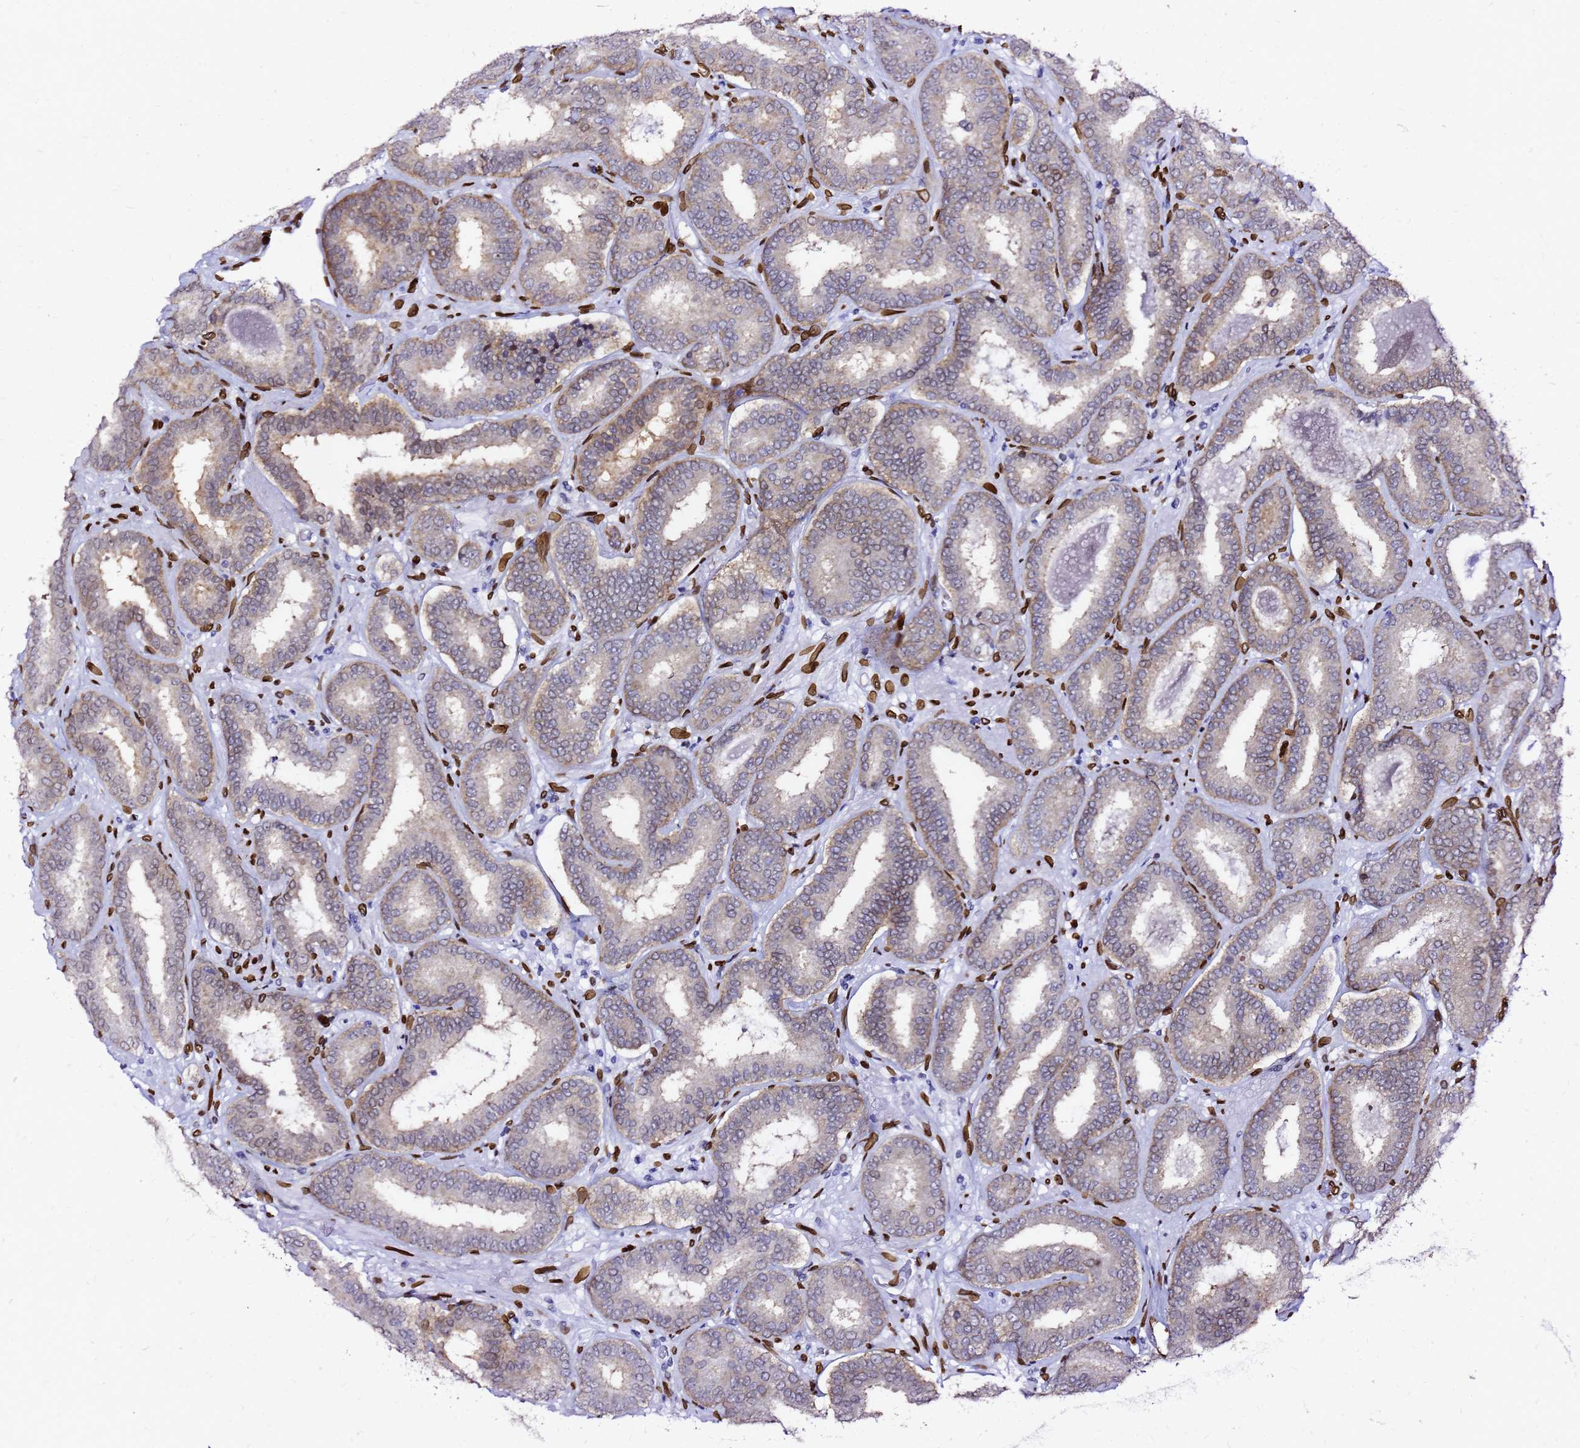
{"staining": {"intensity": "weak", "quantity": "25%-75%", "location": "cytoplasmic/membranous"}, "tissue": "prostate cancer", "cell_type": "Tumor cells", "image_type": "cancer", "snomed": [{"axis": "morphology", "description": "Adenocarcinoma, High grade"}, {"axis": "topography", "description": "Prostate"}], "caption": "An image showing weak cytoplasmic/membranous positivity in about 25%-75% of tumor cells in prostate adenocarcinoma (high-grade), as visualized by brown immunohistochemical staining.", "gene": "C6orf141", "patient": {"sex": "male", "age": 72}}